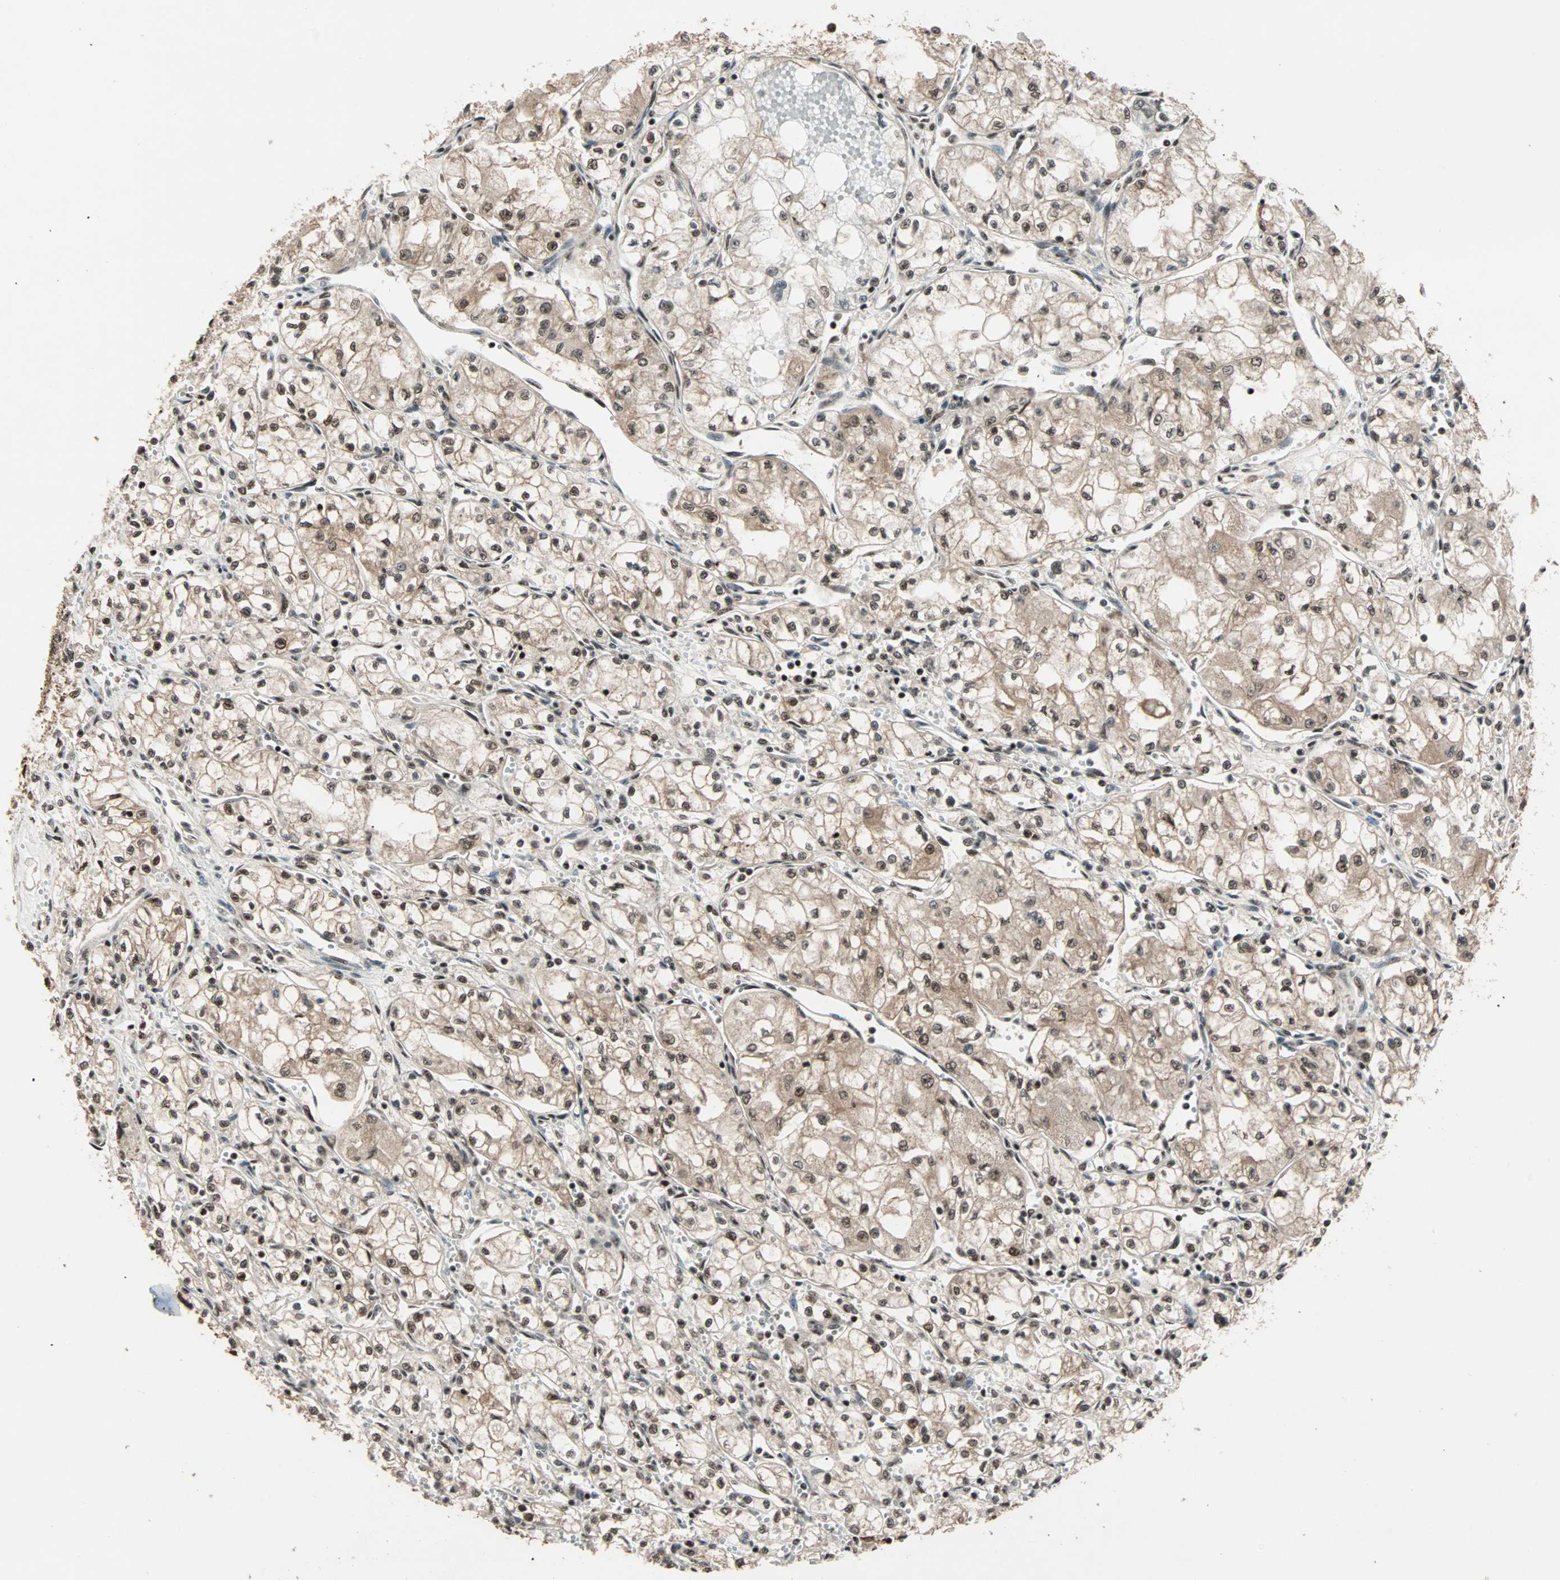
{"staining": {"intensity": "moderate", "quantity": ">75%", "location": "cytoplasmic/membranous,nuclear"}, "tissue": "renal cancer", "cell_type": "Tumor cells", "image_type": "cancer", "snomed": [{"axis": "morphology", "description": "Normal tissue, NOS"}, {"axis": "morphology", "description": "Adenocarcinoma, NOS"}, {"axis": "topography", "description": "Kidney"}], "caption": "Protein staining exhibits moderate cytoplasmic/membranous and nuclear staining in about >75% of tumor cells in adenocarcinoma (renal). (Stains: DAB (3,3'-diaminobenzidine) in brown, nuclei in blue, Microscopy: brightfield microscopy at high magnification).", "gene": "ZNF44", "patient": {"sex": "male", "age": 59}}